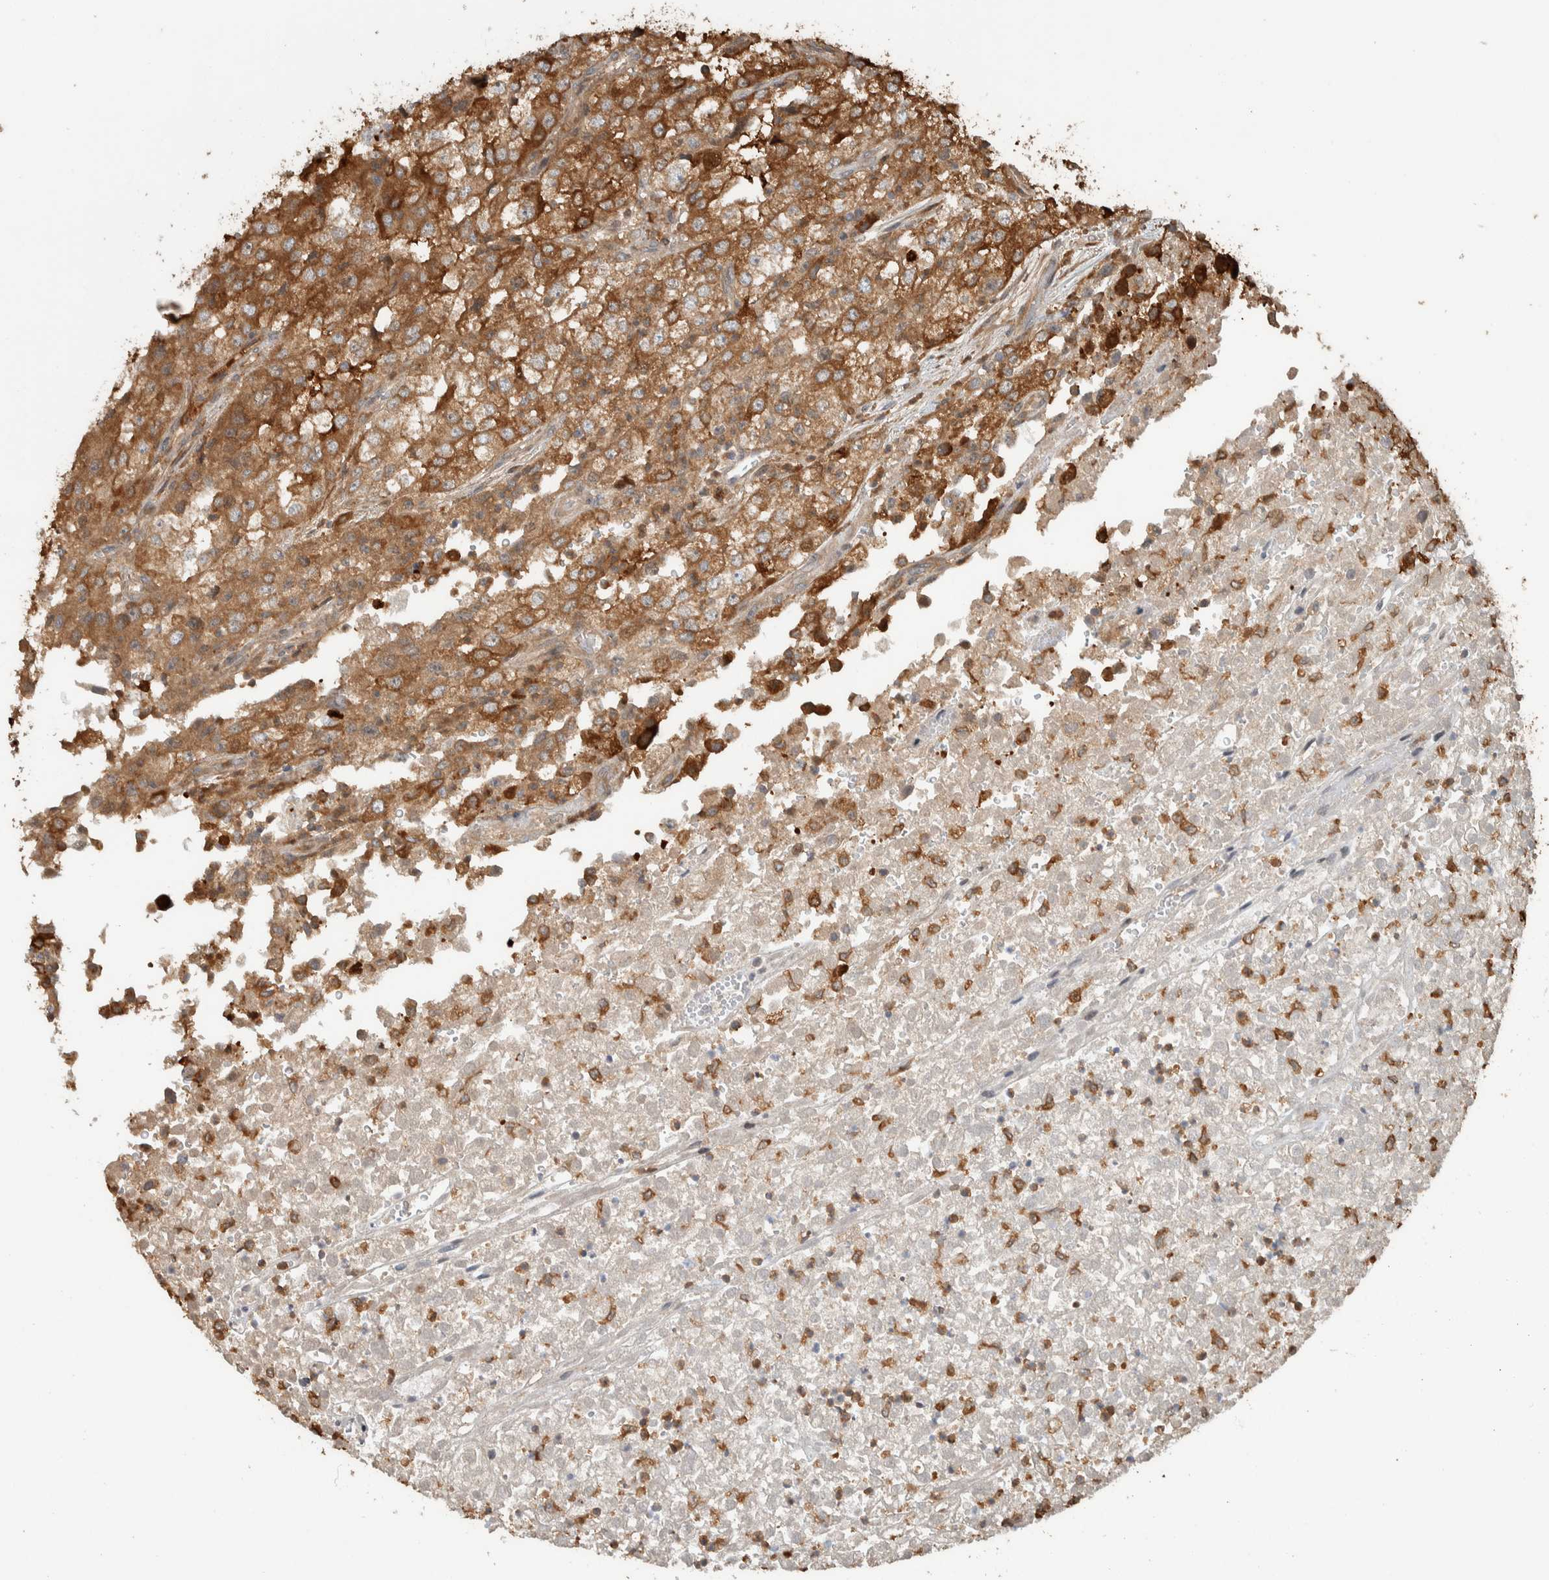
{"staining": {"intensity": "moderate", "quantity": ">75%", "location": "cytoplasmic/membranous"}, "tissue": "renal cancer", "cell_type": "Tumor cells", "image_type": "cancer", "snomed": [{"axis": "morphology", "description": "Adenocarcinoma, NOS"}, {"axis": "topography", "description": "Kidney"}], "caption": "Protein expression analysis of human renal cancer reveals moderate cytoplasmic/membranous positivity in about >75% of tumor cells.", "gene": "CNTROB", "patient": {"sex": "female", "age": 54}}